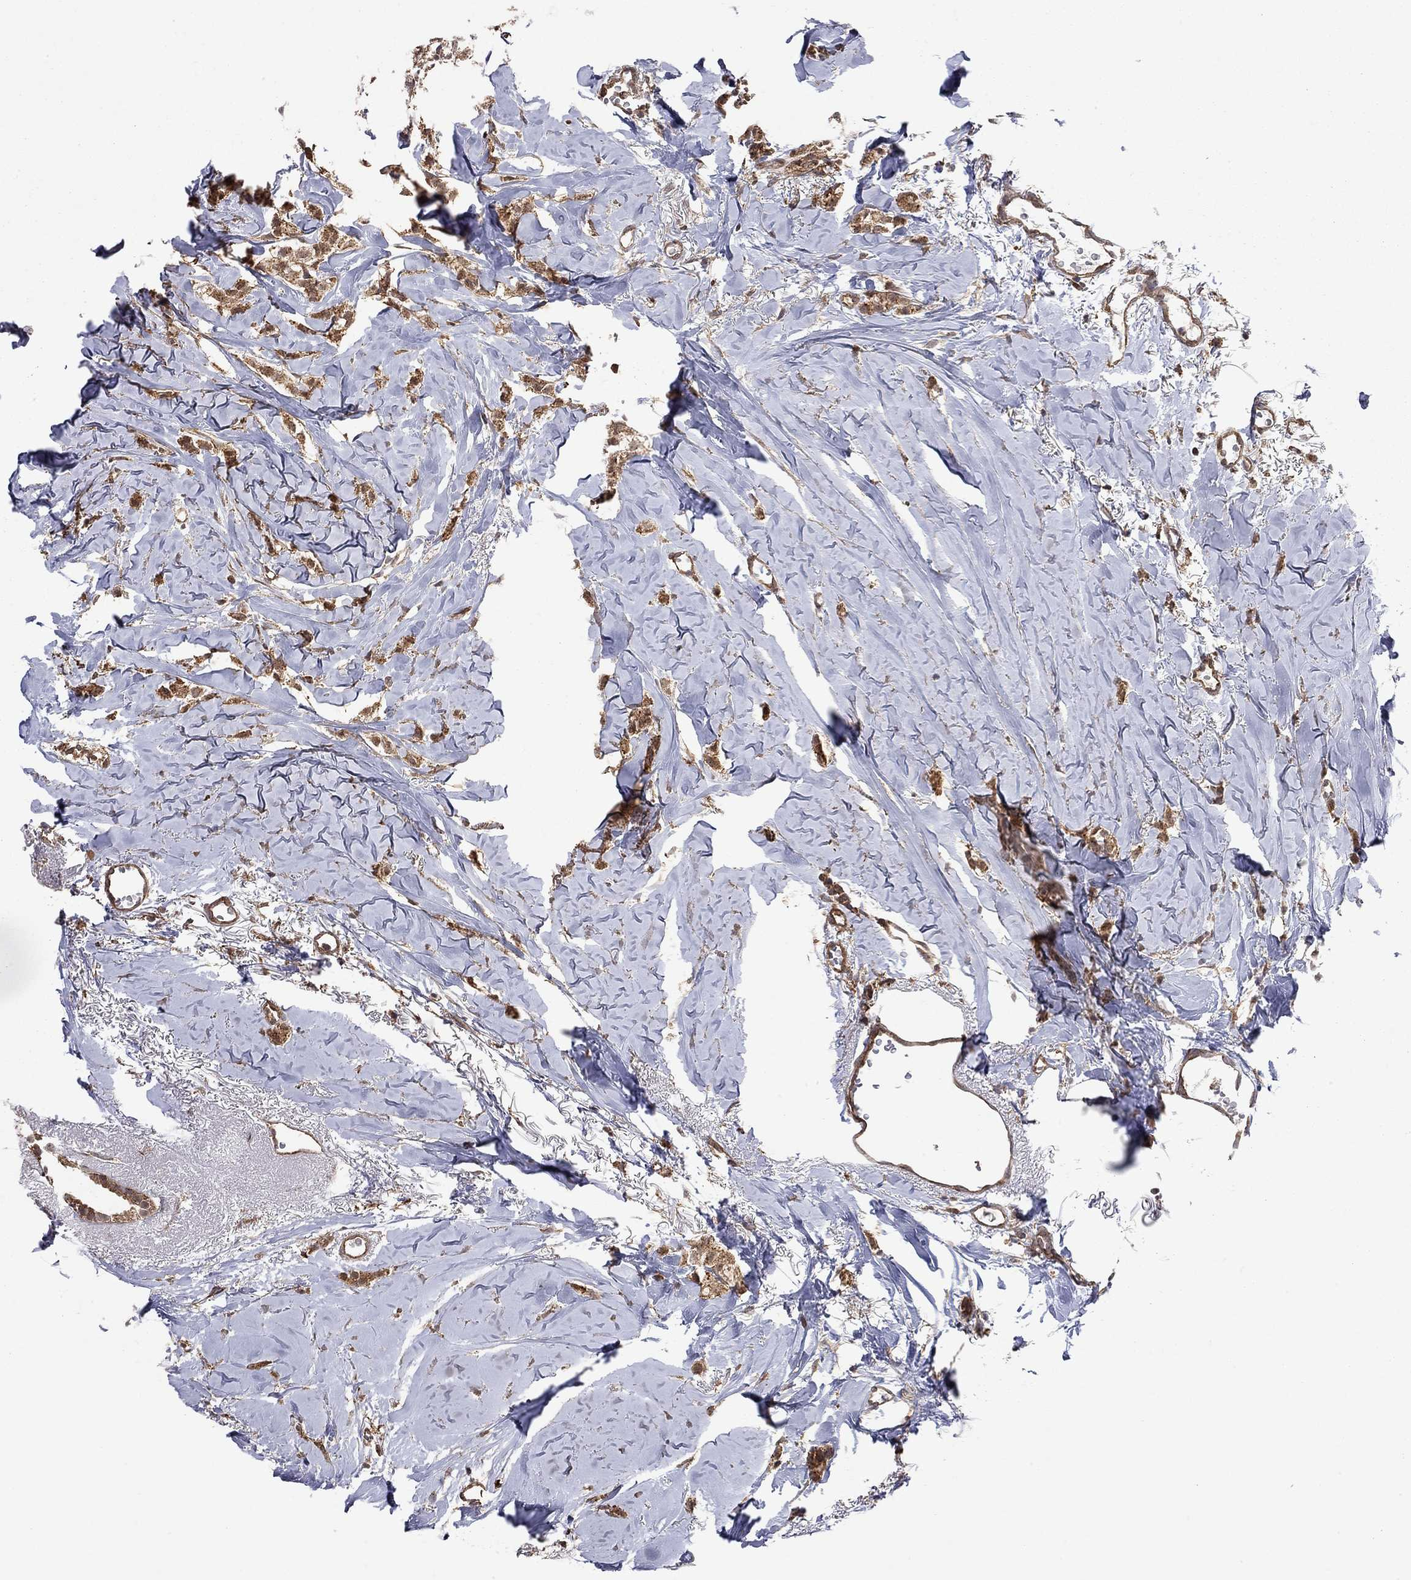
{"staining": {"intensity": "moderate", "quantity": ">75%", "location": "cytoplasmic/membranous"}, "tissue": "breast cancer", "cell_type": "Tumor cells", "image_type": "cancer", "snomed": [{"axis": "morphology", "description": "Duct carcinoma"}, {"axis": "topography", "description": "Breast"}], "caption": "A medium amount of moderate cytoplasmic/membranous expression is appreciated in approximately >75% of tumor cells in intraductal carcinoma (breast) tissue.", "gene": "TDP1", "patient": {"sex": "female", "age": 85}}